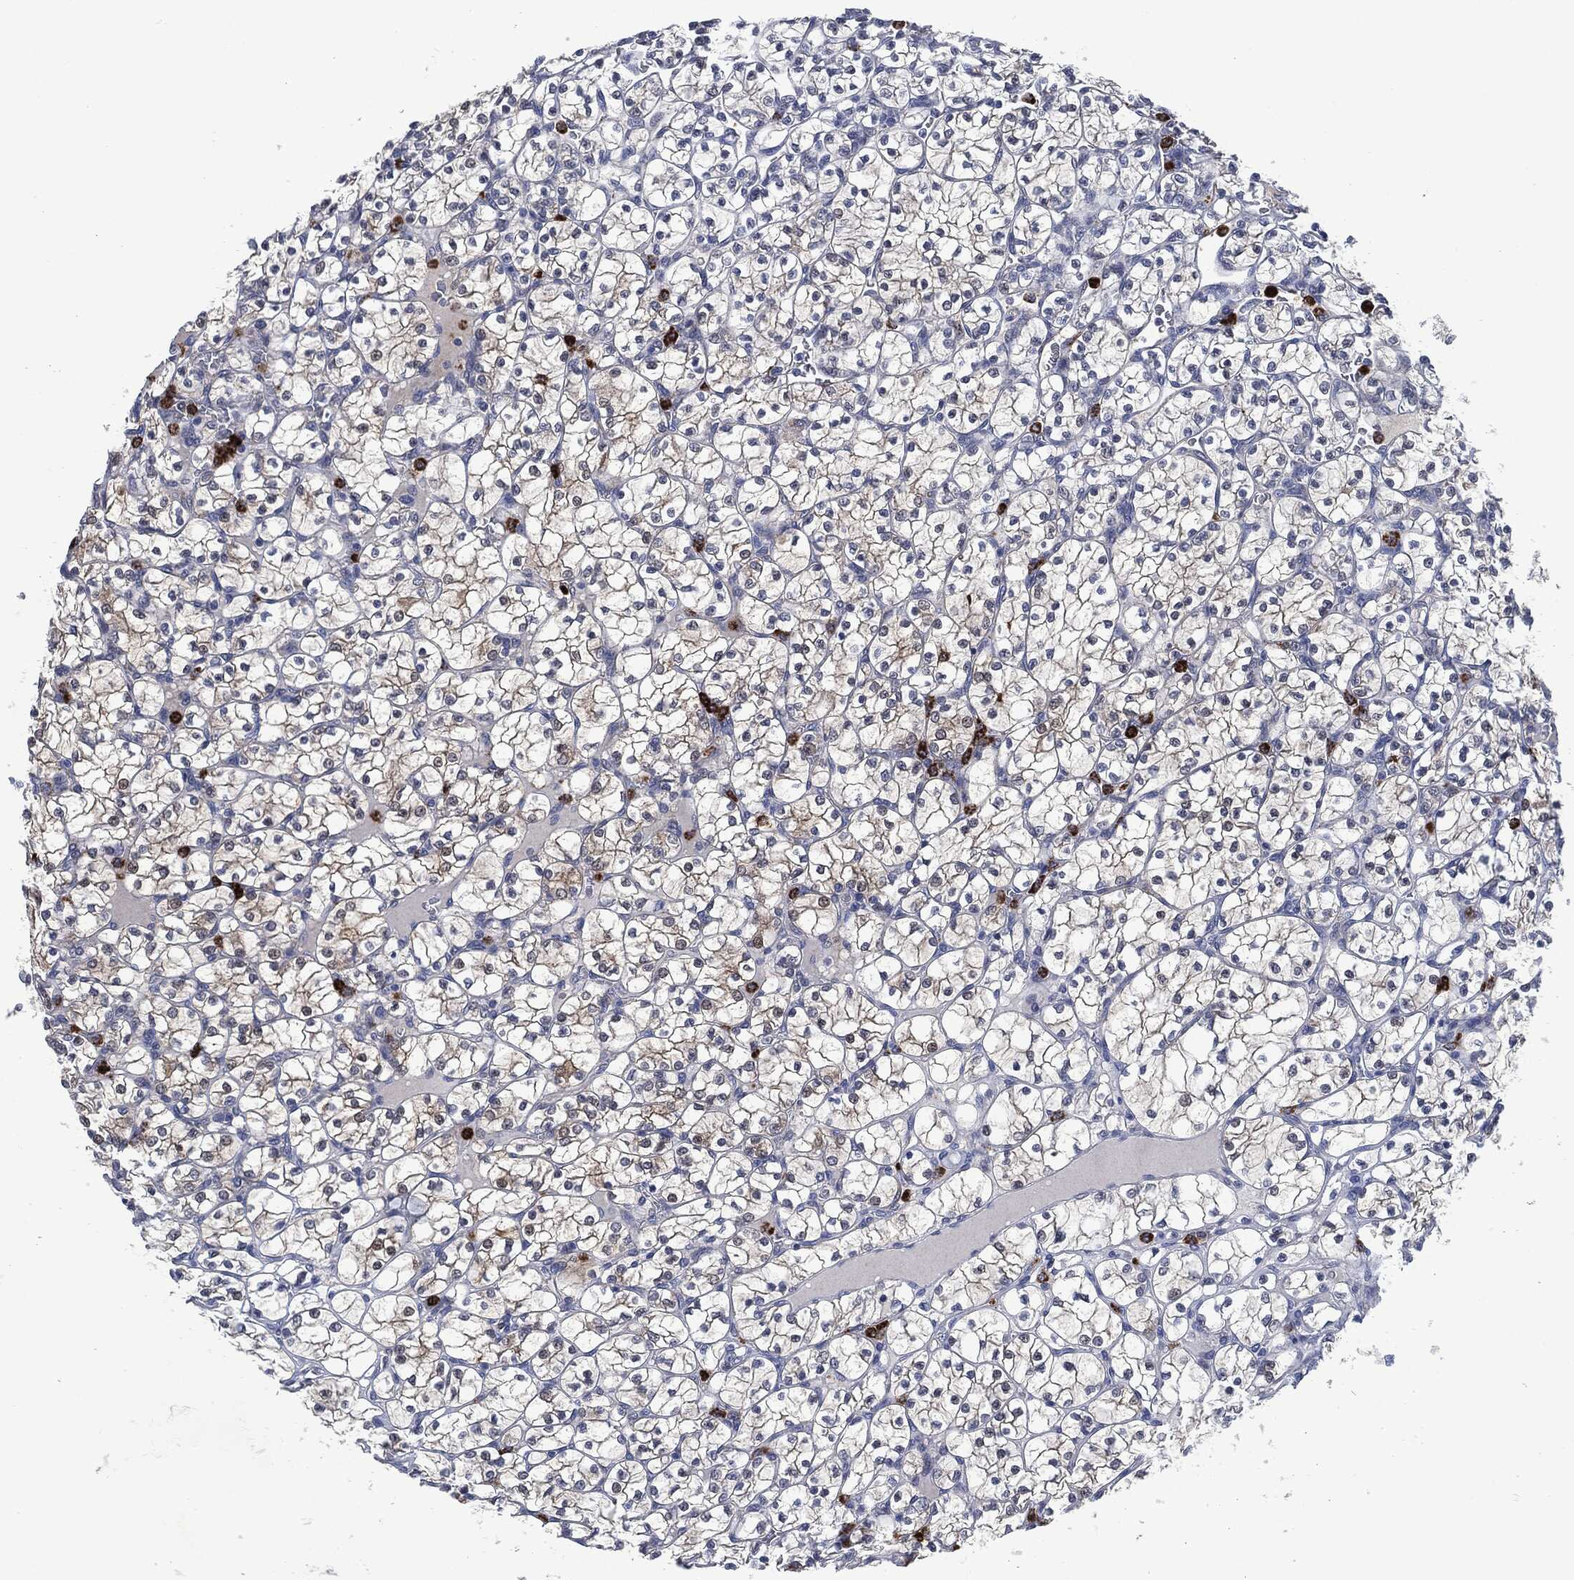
{"staining": {"intensity": "weak", "quantity": "<25%", "location": "cytoplasmic/membranous"}, "tissue": "renal cancer", "cell_type": "Tumor cells", "image_type": "cancer", "snomed": [{"axis": "morphology", "description": "Adenocarcinoma, NOS"}, {"axis": "topography", "description": "Kidney"}], "caption": "An immunohistochemistry histopathology image of adenocarcinoma (renal) is shown. There is no staining in tumor cells of adenocarcinoma (renal).", "gene": "MPO", "patient": {"sex": "female", "age": 89}}